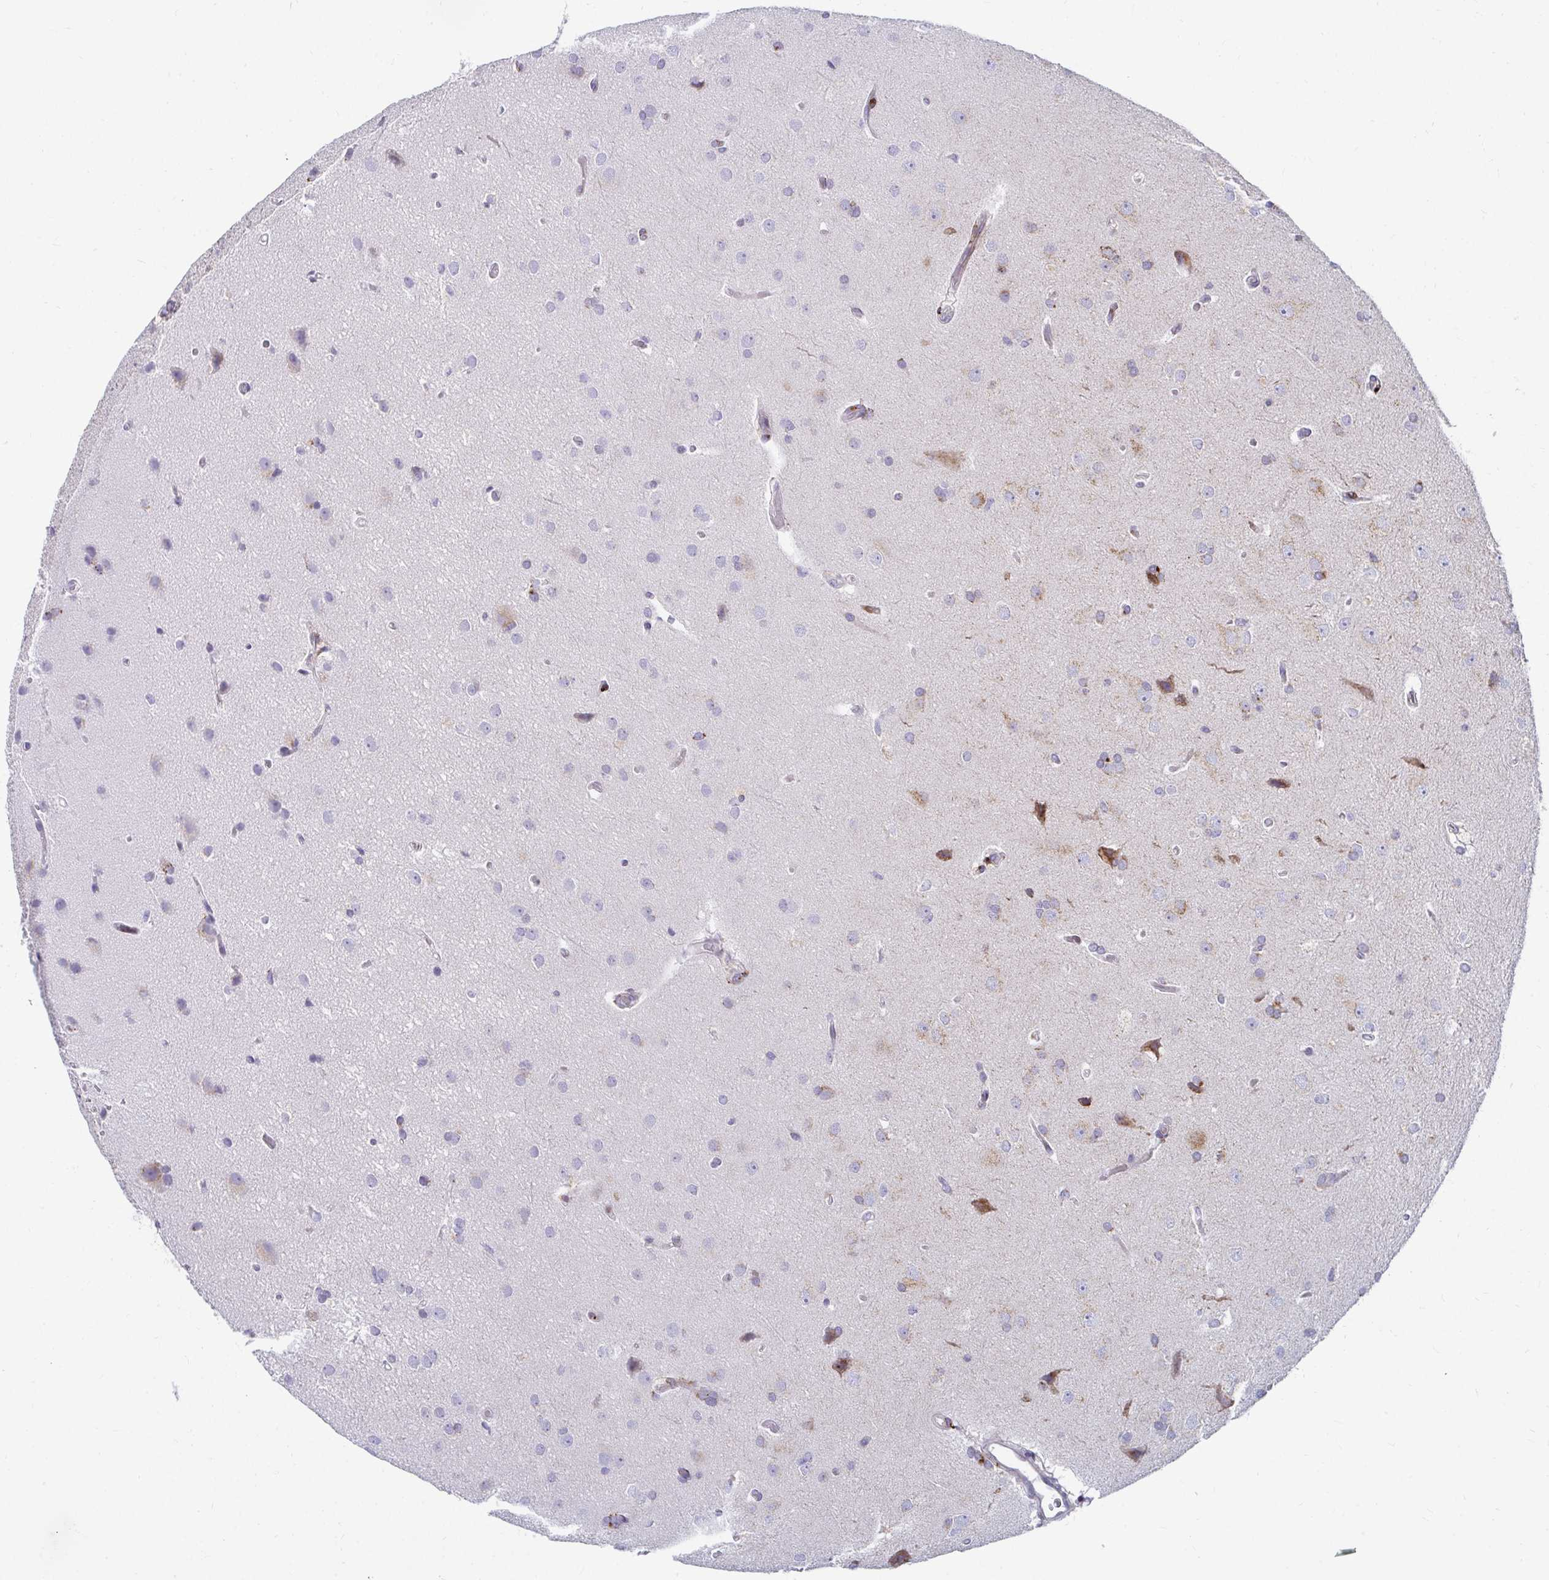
{"staining": {"intensity": "negative", "quantity": "none", "location": "none"}, "tissue": "glioma", "cell_type": "Tumor cells", "image_type": "cancer", "snomed": [{"axis": "morphology", "description": "Glioma, malignant, Low grade"}, {"axis": "topography", "description": "Brain"}], "caption": "Human glioma stained for a protein using IHC shows no positivity in tumor cells.", "gene": "EXOC5", "patient": {"sex": "female", "age": 34}}